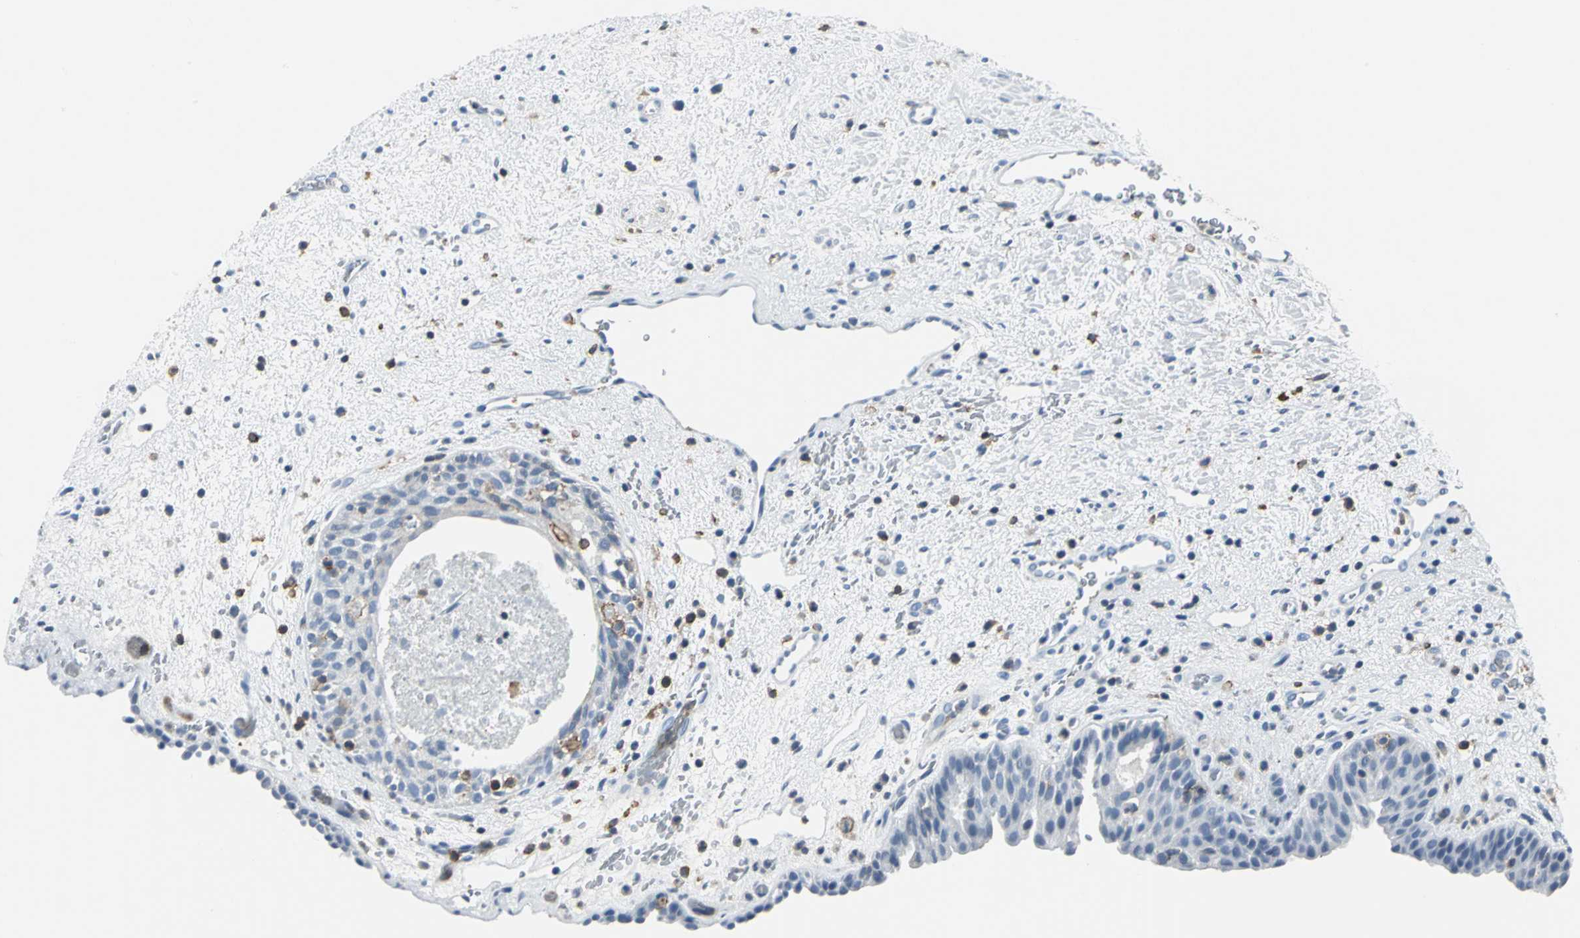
{"staining": {"intensity": "negative", "quantity": "none", "location": "none"}, "tissue": "urinary bladder", "cell_type": "Urothelial cells", "image_type": "normal", "snomed": [{"axis": "morphology", "description": "Normal tissue, NOS"}, {"axis": "topography", "description": "Urinary bladder"}], "caption": "This is an IHC micrograph of unremarkable urinary bladder. There is no expression in urothelial cells.", "gene": "IQGAP2", "patient": {"sex": "male", "age": 48}}